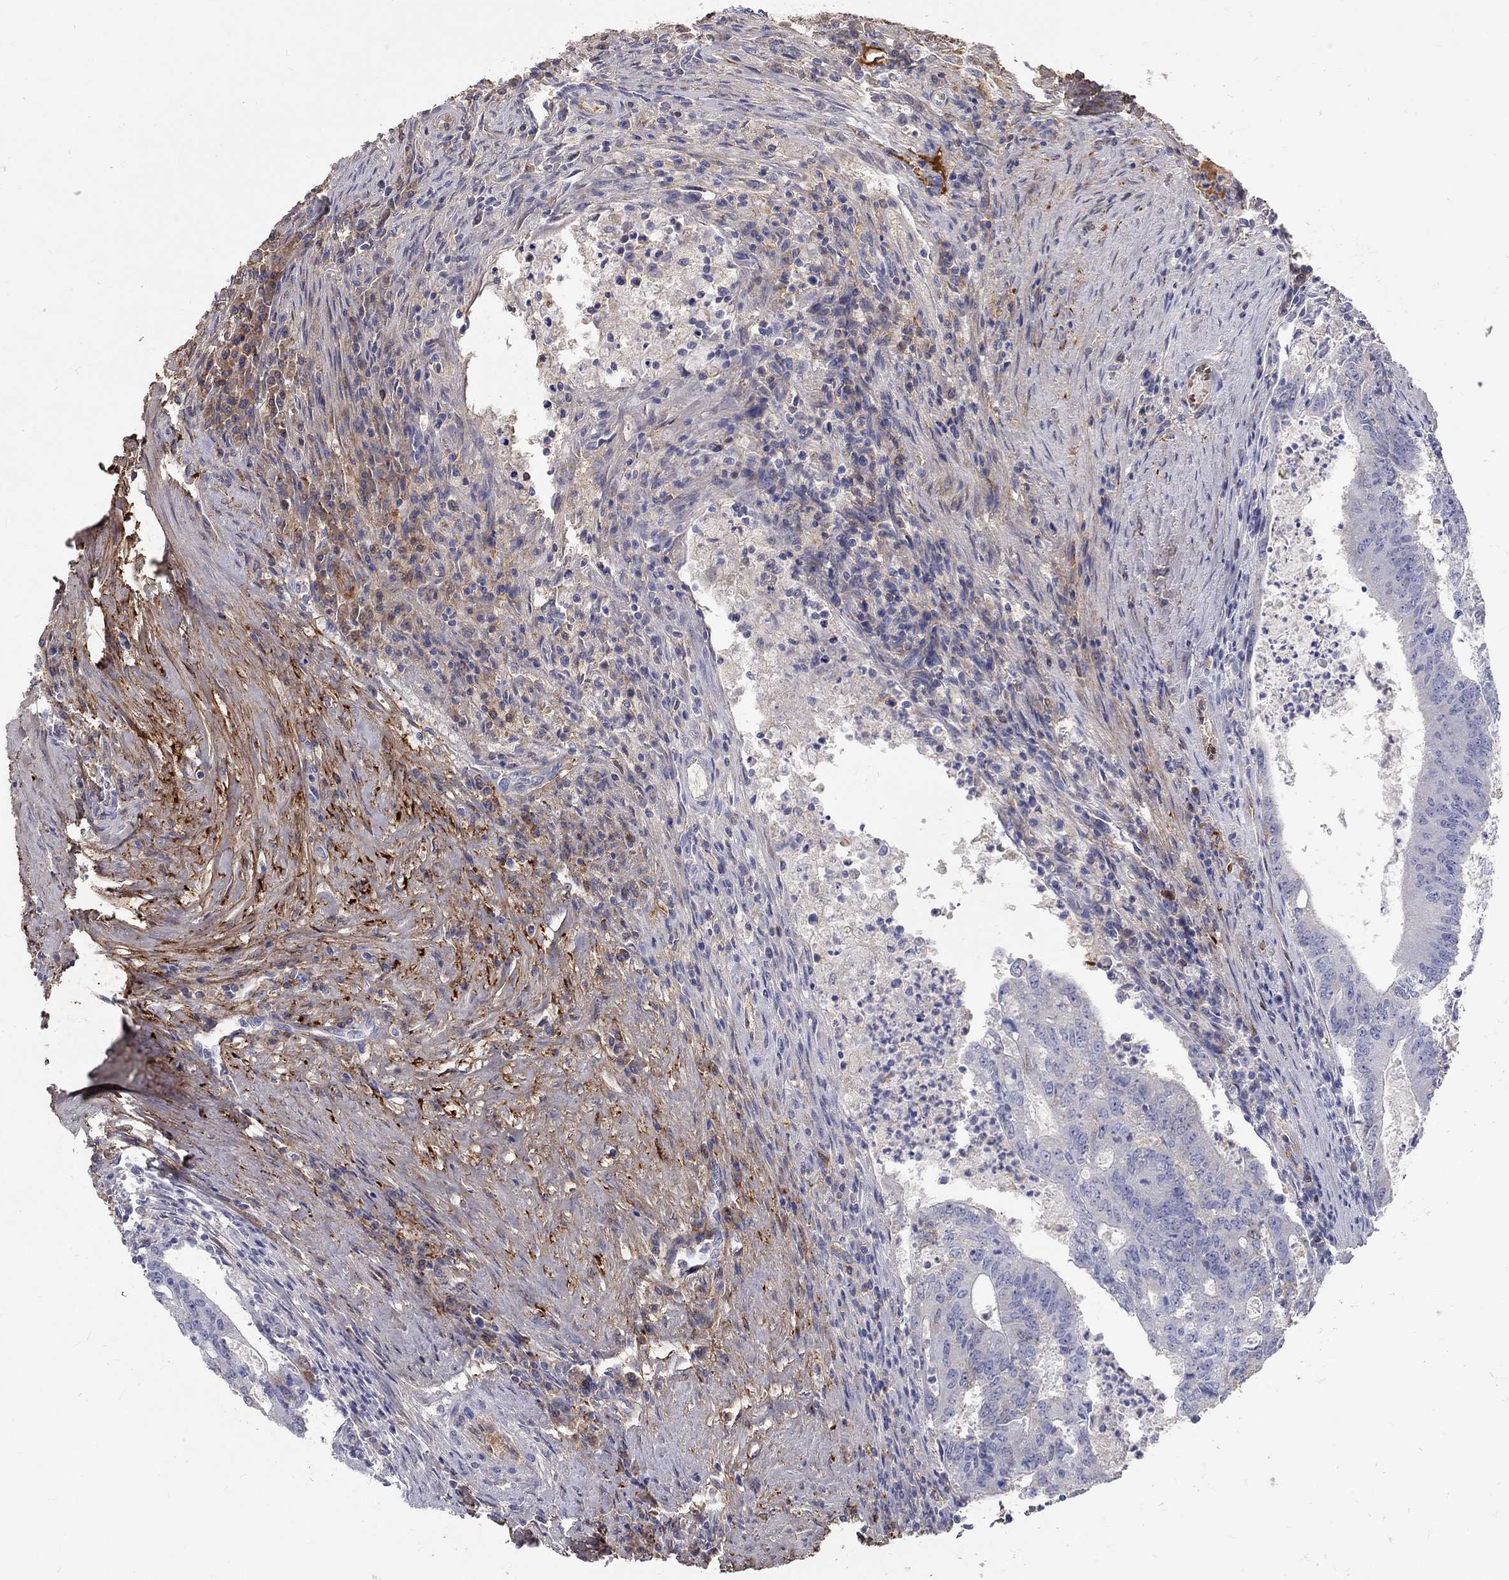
{"staining": {"intensity": "negative", "quantity": "none", "location": "none"}, "tissue": "colorectal cancer", "cell_type": "Tumor cells", "image_type": "cancer", "snomed": [{"axis": "morphology", "description": "Adenocarcinoma, NOS"}, {"axis": "topography", "description": "Colon"}], "caption": "Adenocarcinoma (colorectal) stained for a protein using immunohistochemistry exhibits no positivity tumor cells.", "gene": "FGF2", "patient": {"sex": "female", "age": 70}}